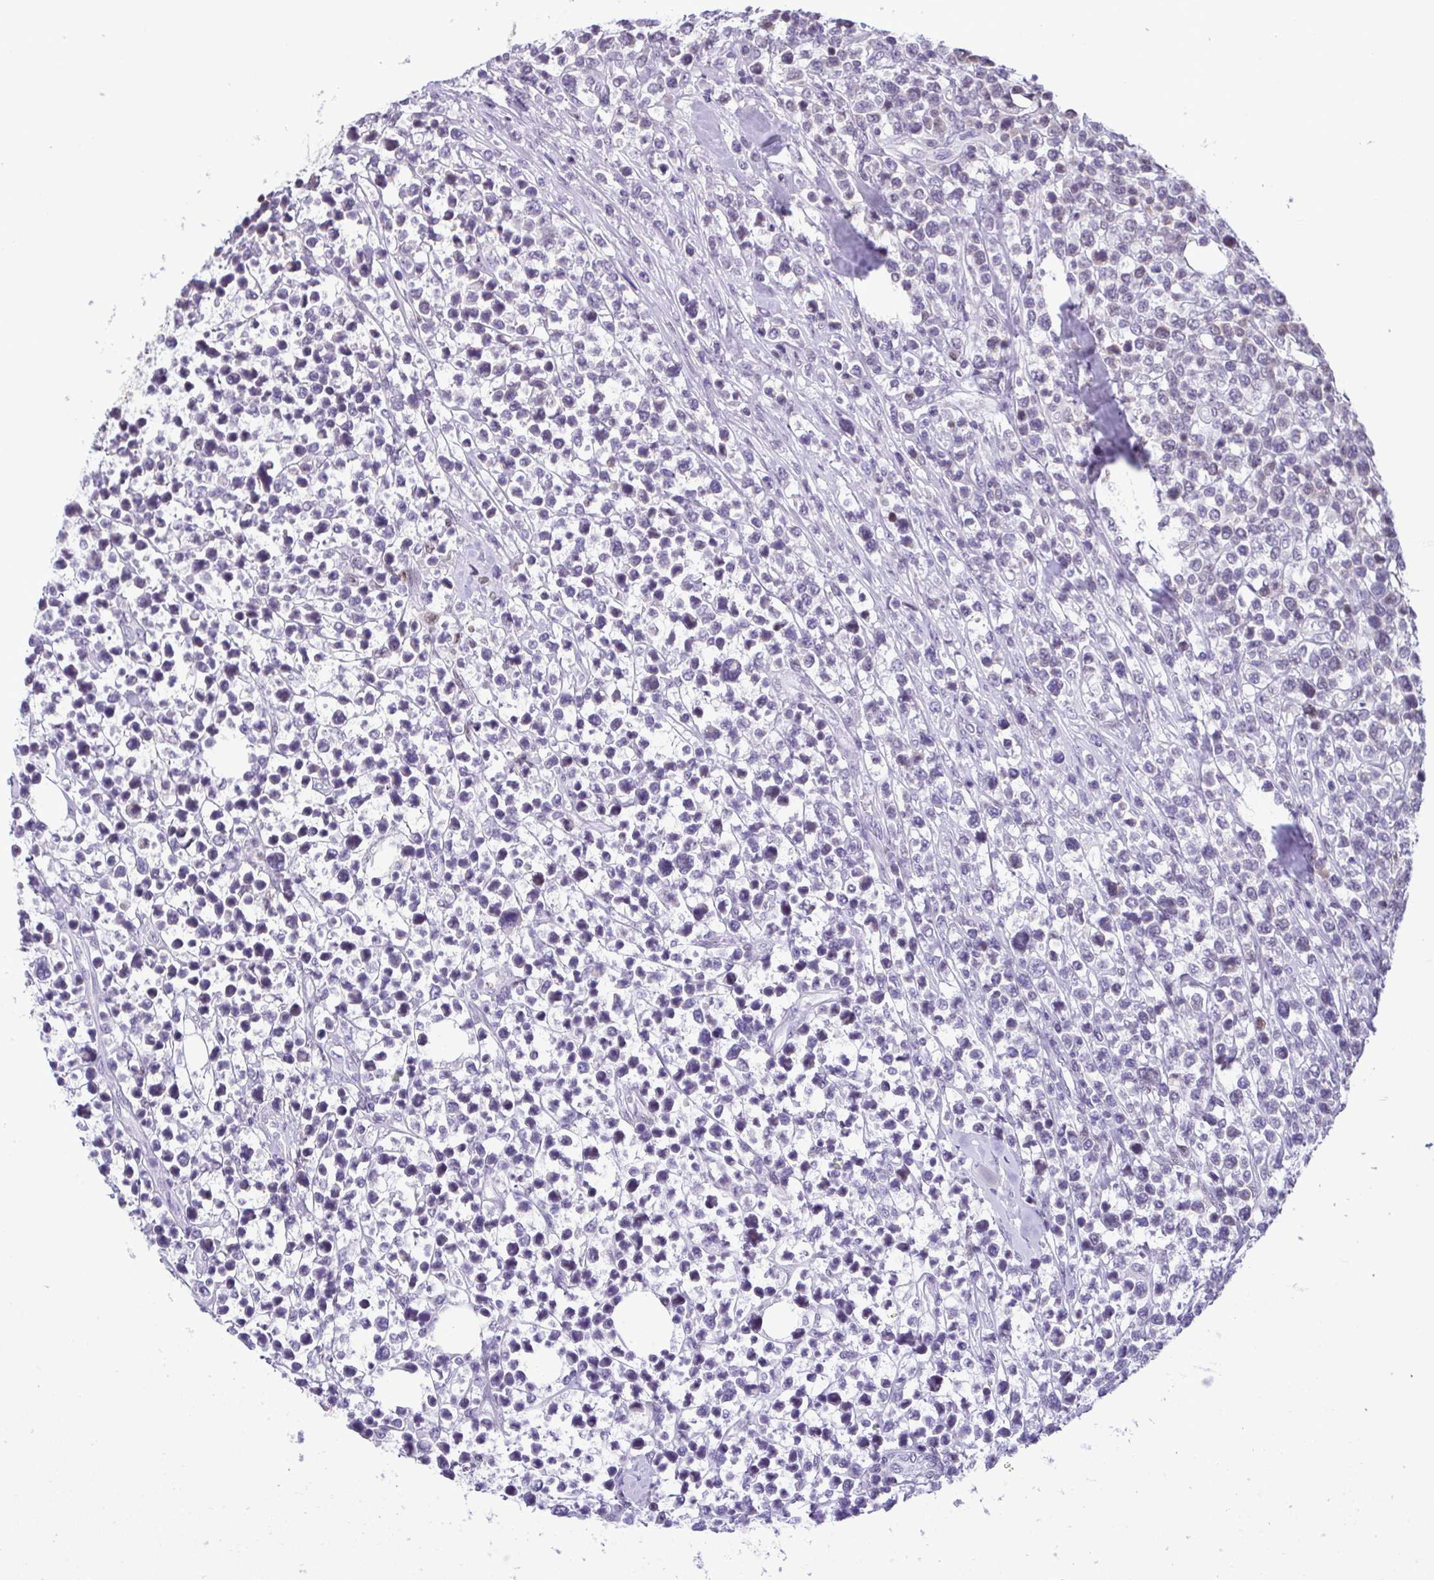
{"staining": {"intensity": "negative", "quantity": "none", "location": "none"}, "tissue": "lymphoma", "cell_type": "Tumor cells", "image_type": "cancer", "snomed": [{"axis": "morphology", "description": "Malignant lymphoma, non-Hodgkin's type, High grade"}, {"axis": "topography", "description": "Soft tissue"}], "caption": "Immunohistochemical staining of human lymphoma demonstrates no significant positivity in tumor cells.", "gene": "IRF1", "patient": {"sex": "female", "age": 56}}